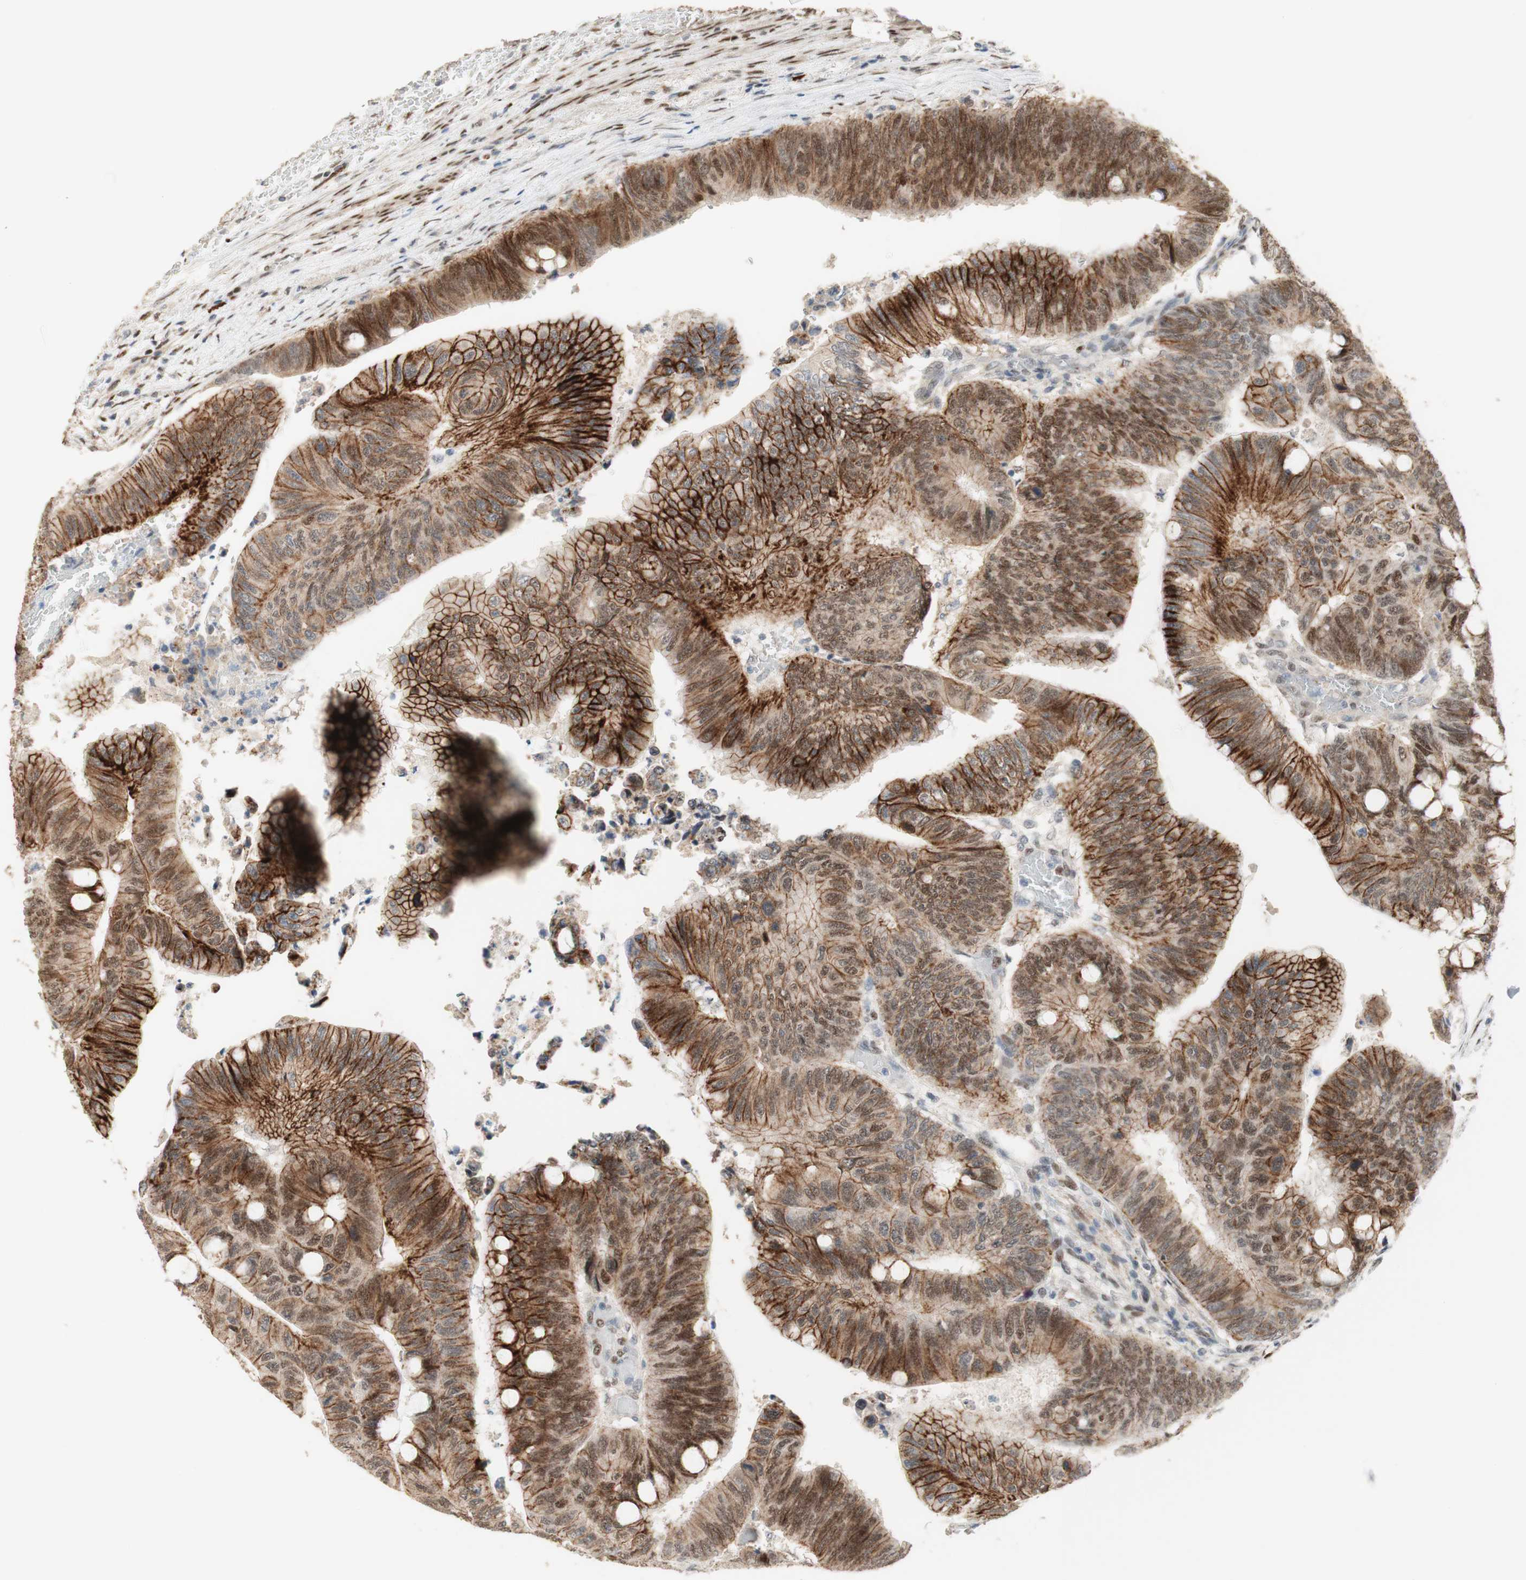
{"staining": {"intensity": "strong", "quantity": ">75%", "location": "cytoplasmic/membranous,nuclear"}, "tissue": "colorectal cancer", "cell_type": "Tumor cells", "image_type": "cancer", "snomed": [{"axis": "morphology", "description": "Normal tissue, NOS"}, {"axis": "morphology", "description": "Adenocarcinoma, NOS"}, {"axis": "topography", "description": "Rectum"}, {"axis": "topography", "description": "Peripheral nerve tissue"}], "caption": "Immunohistochemistry of colorectal cancer demonstrates high levels of strong cytoplasmic/membranous and nuclear staining in about >75% of tumor cells. The staining was performed using DAB, with brown indicating positive protein expression. Nuclei are stained blue with hematoxylin.", "gene": "FOXP1", "patient": {"sex": "male", "age": 92}}